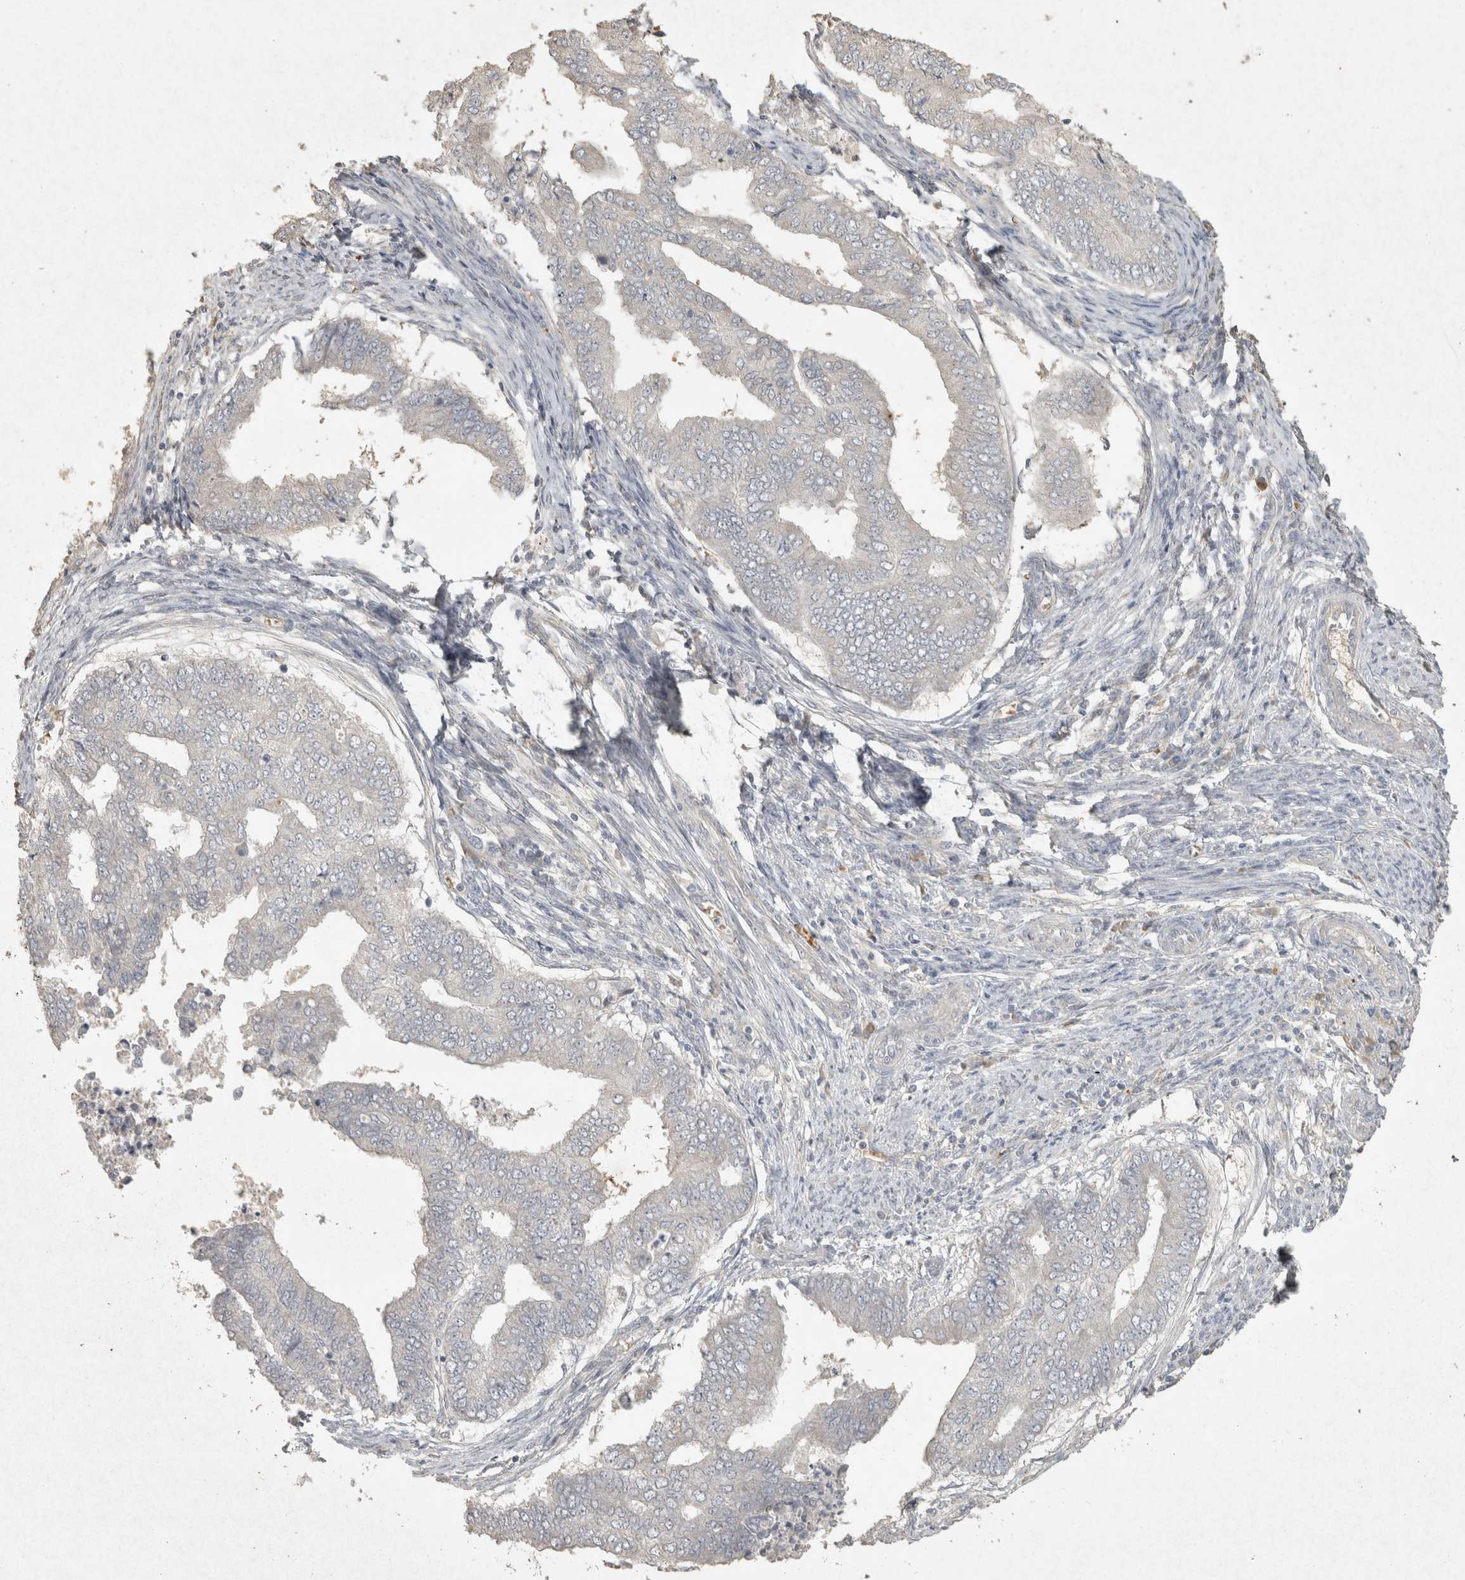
{"staining": {"intensity": "negative", "quantity": "none", "location": "none"}, "tissue": "endometrial cancer", "cell_type": "Tumor cells", "image_type": "cancer", "snomed": [{"axis": "morphology", "description": "Polyp, NOS"}, {"axis": "morphology", "description": "Adenocarcinoma, NOS"}, {"axis": "morphology", "description": "Adenoma, NOS"}, {"axis": "topography", "description": "Endometrium"}], "caption": "Immunohistochemical staining of endometrial cancer exhibits no significant expression in tumor cells.", "gene": "OSTN", "patient": {"sex": "female", "age": 79}}